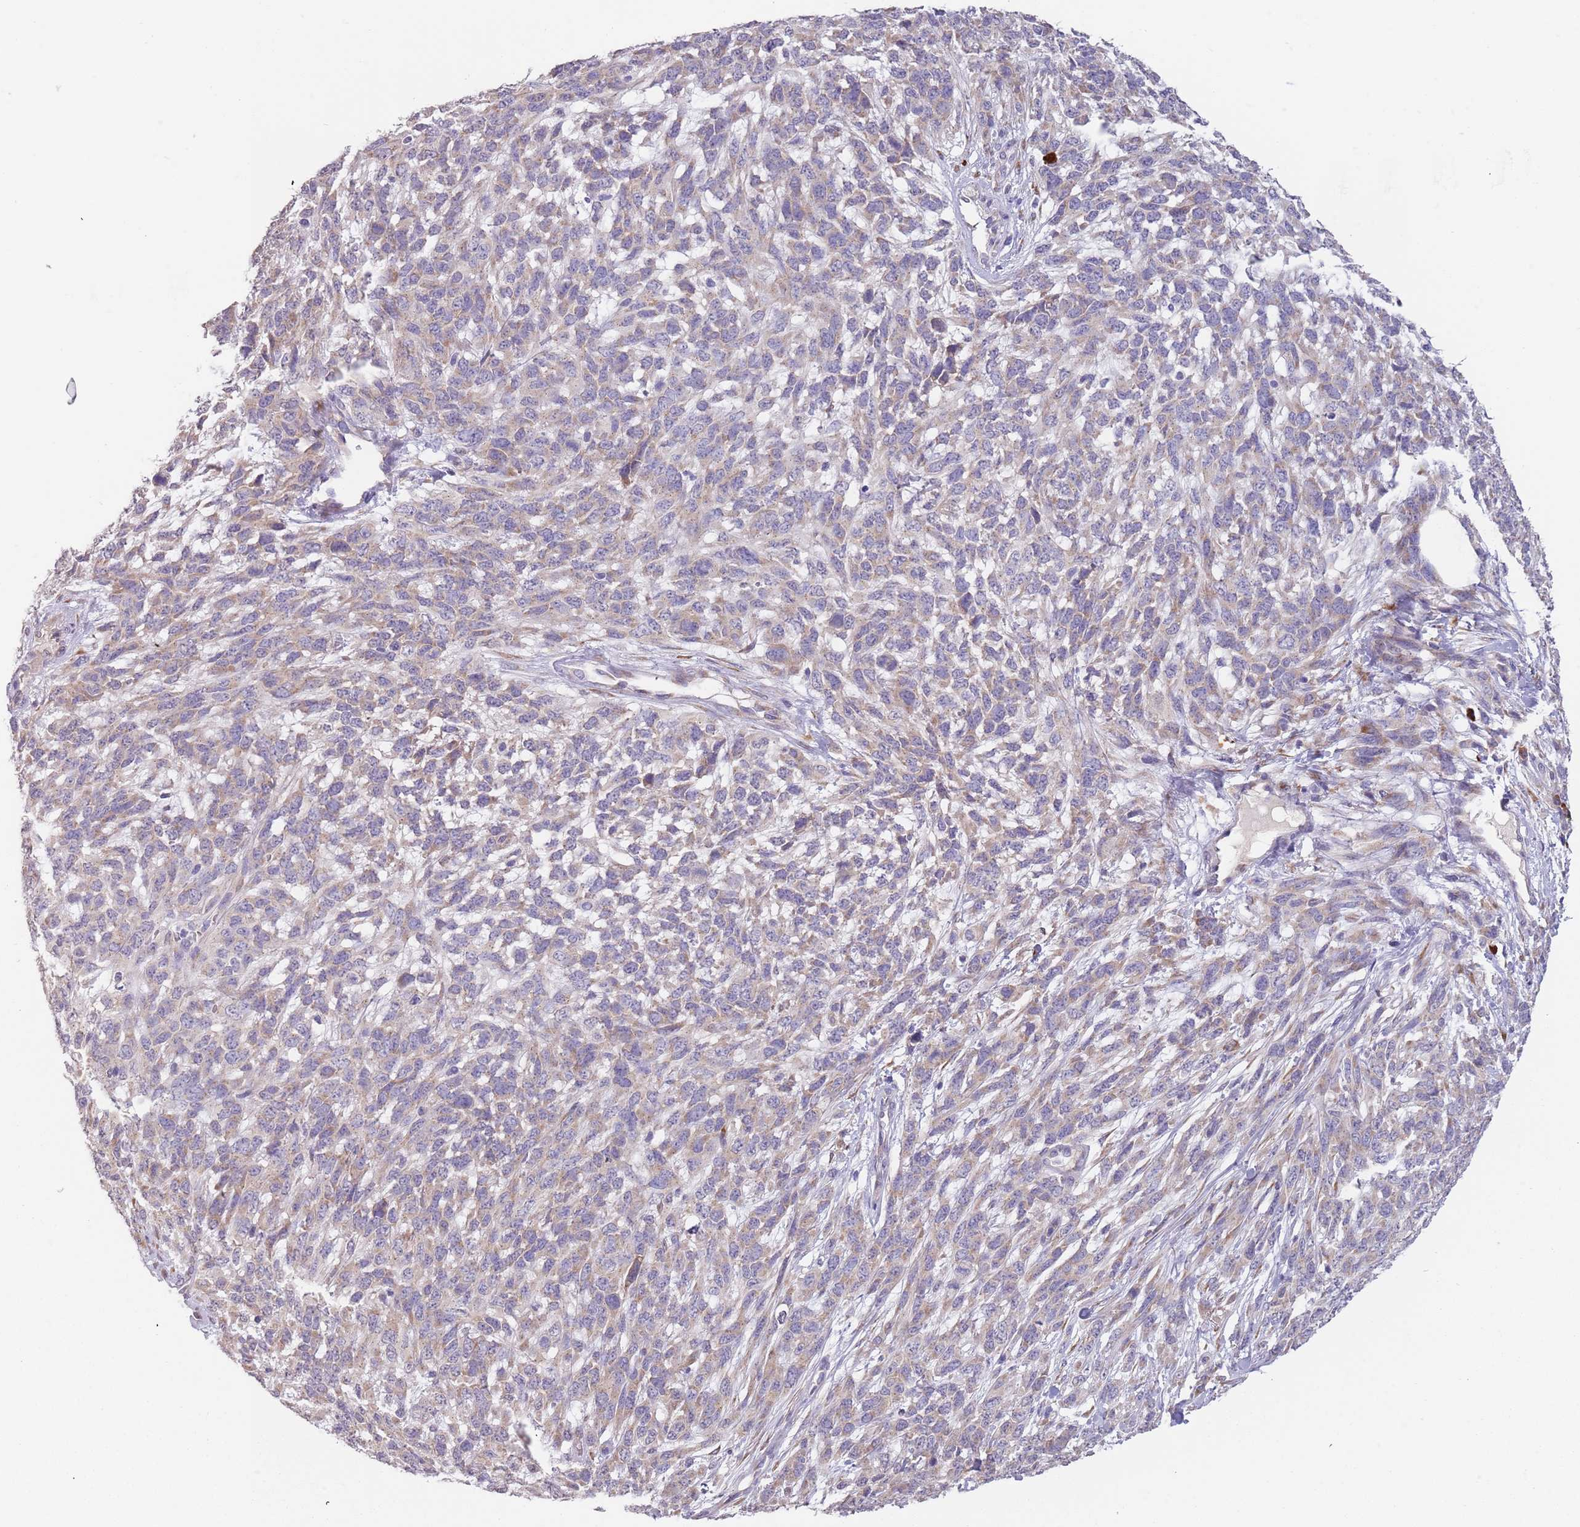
{"staining": {"intensity": "weak", "quantity": ">75%", "location": "cytoplasmic/membranous"}, "tissue": "melanoma", "cell_type": "Tumor cells", "image_type": "cancer", "snomed": [{"axis": "morphology", "description": "Normal morphology"}, {"axis": "morphology", "description": "Malignant melanoma, NOS"}, {"axis": "topography", "description": "Skin"}], "caption": "Immunohistochemistry (IHC) of human melanoma displays low levels of weak cytoplasmic/membranous staining in approximately >75% of tumor cells. (IHC, brightfield microscopy, high magnification).", "gene": "TNRC6C", "patient": {"sex": "female", "age": 72}}